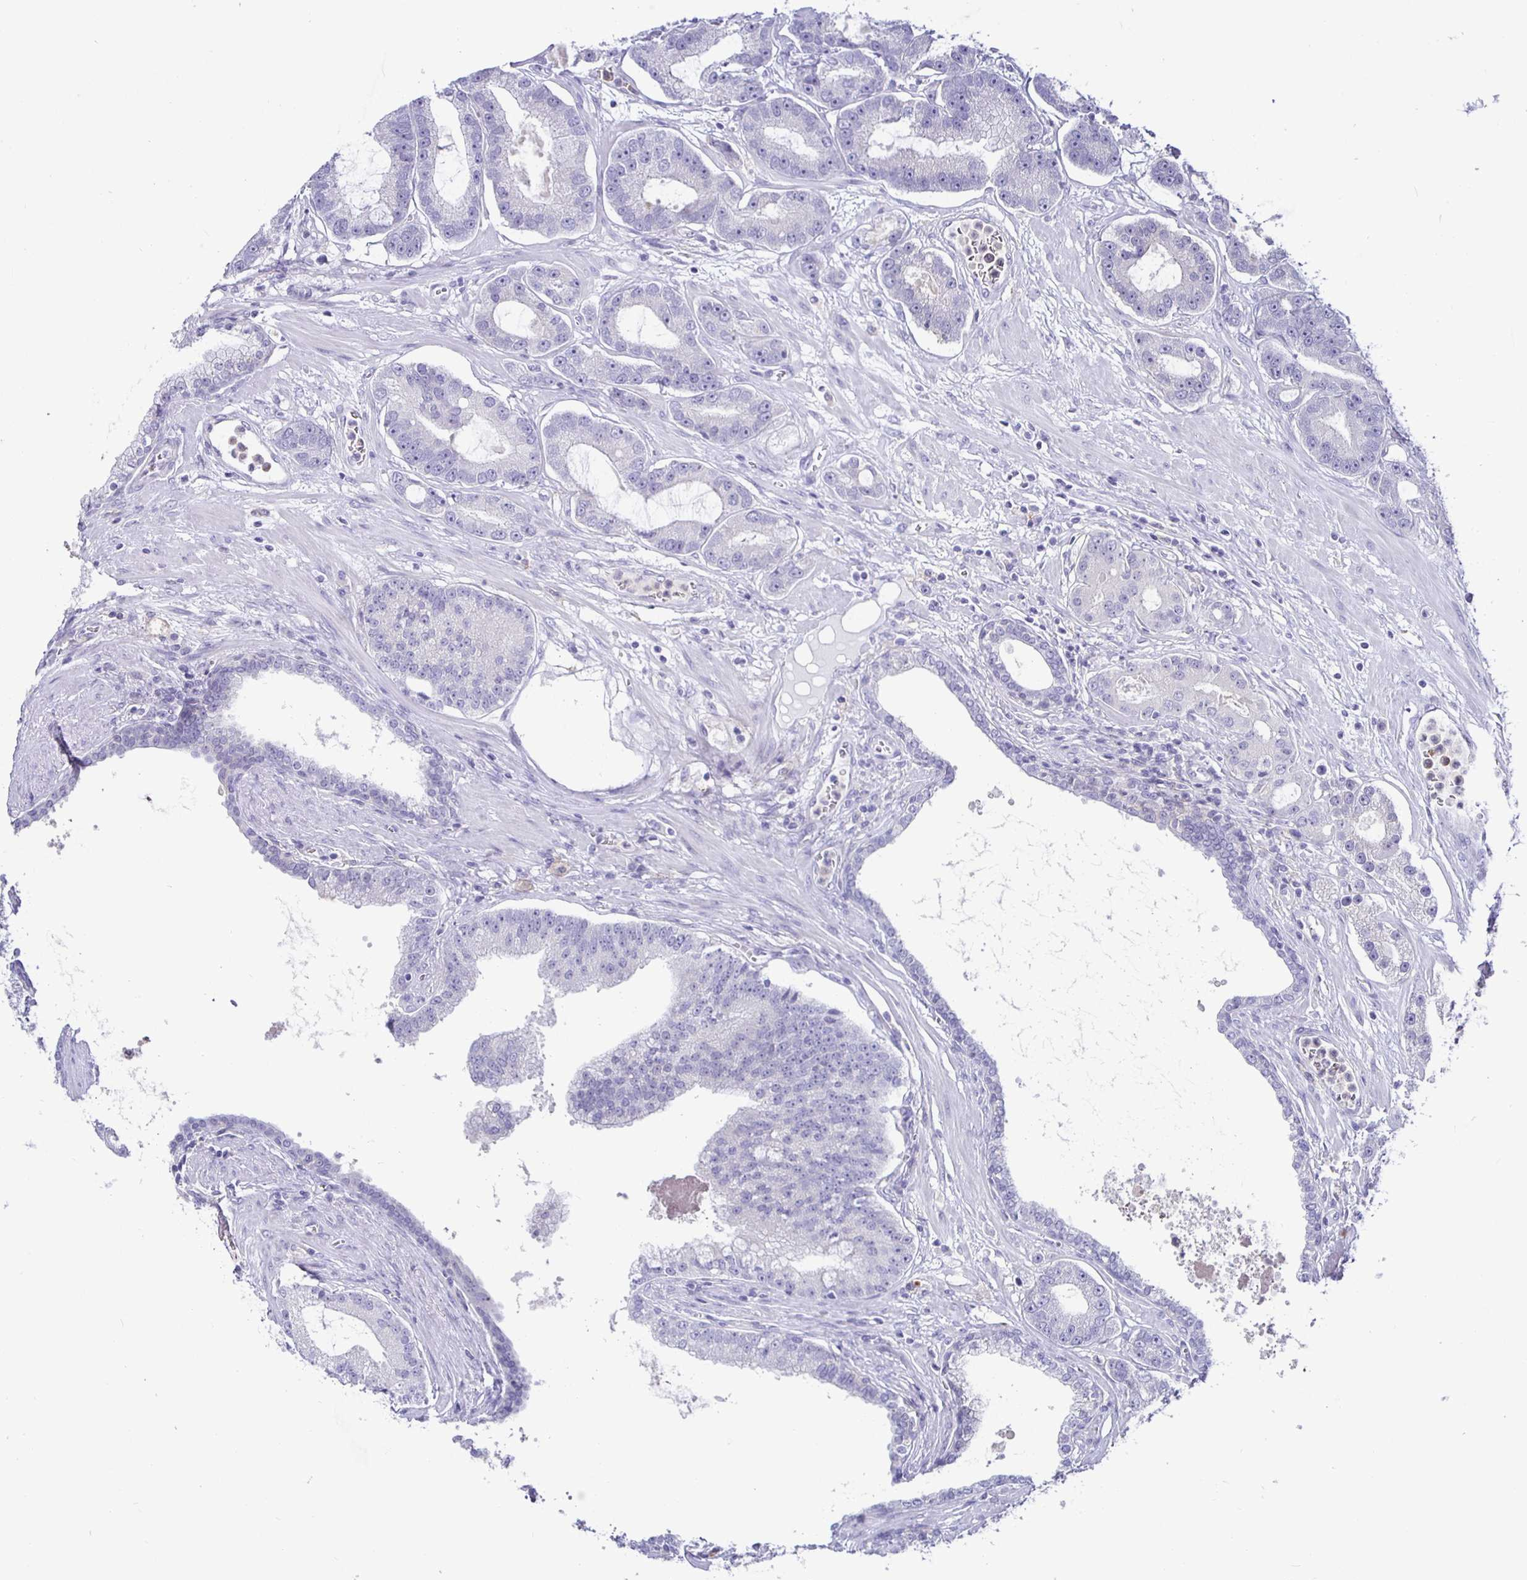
{"staining": {"intensity": "negative", "quantity": "none", "location": "none"}, "tissue": "prostate cancer", "cell_type": "Tumor cells", "image_type": "cancer", "snomed": [{"axis": "morphology", "description": "Adenocarcinoma, High grade"}, {"axis": "topography", "description": "Prostate"}], "caption": "The immunohistochemistry image has no significant expression in tumor cells of prostate cancer (high-grade adenocarcinoma) tissue. (DAB immunohistochemistry visualized using brightfield microscopy, high magnification).", "gene": "SIRPA", "patient": {"sex": "male", "age": 65}}